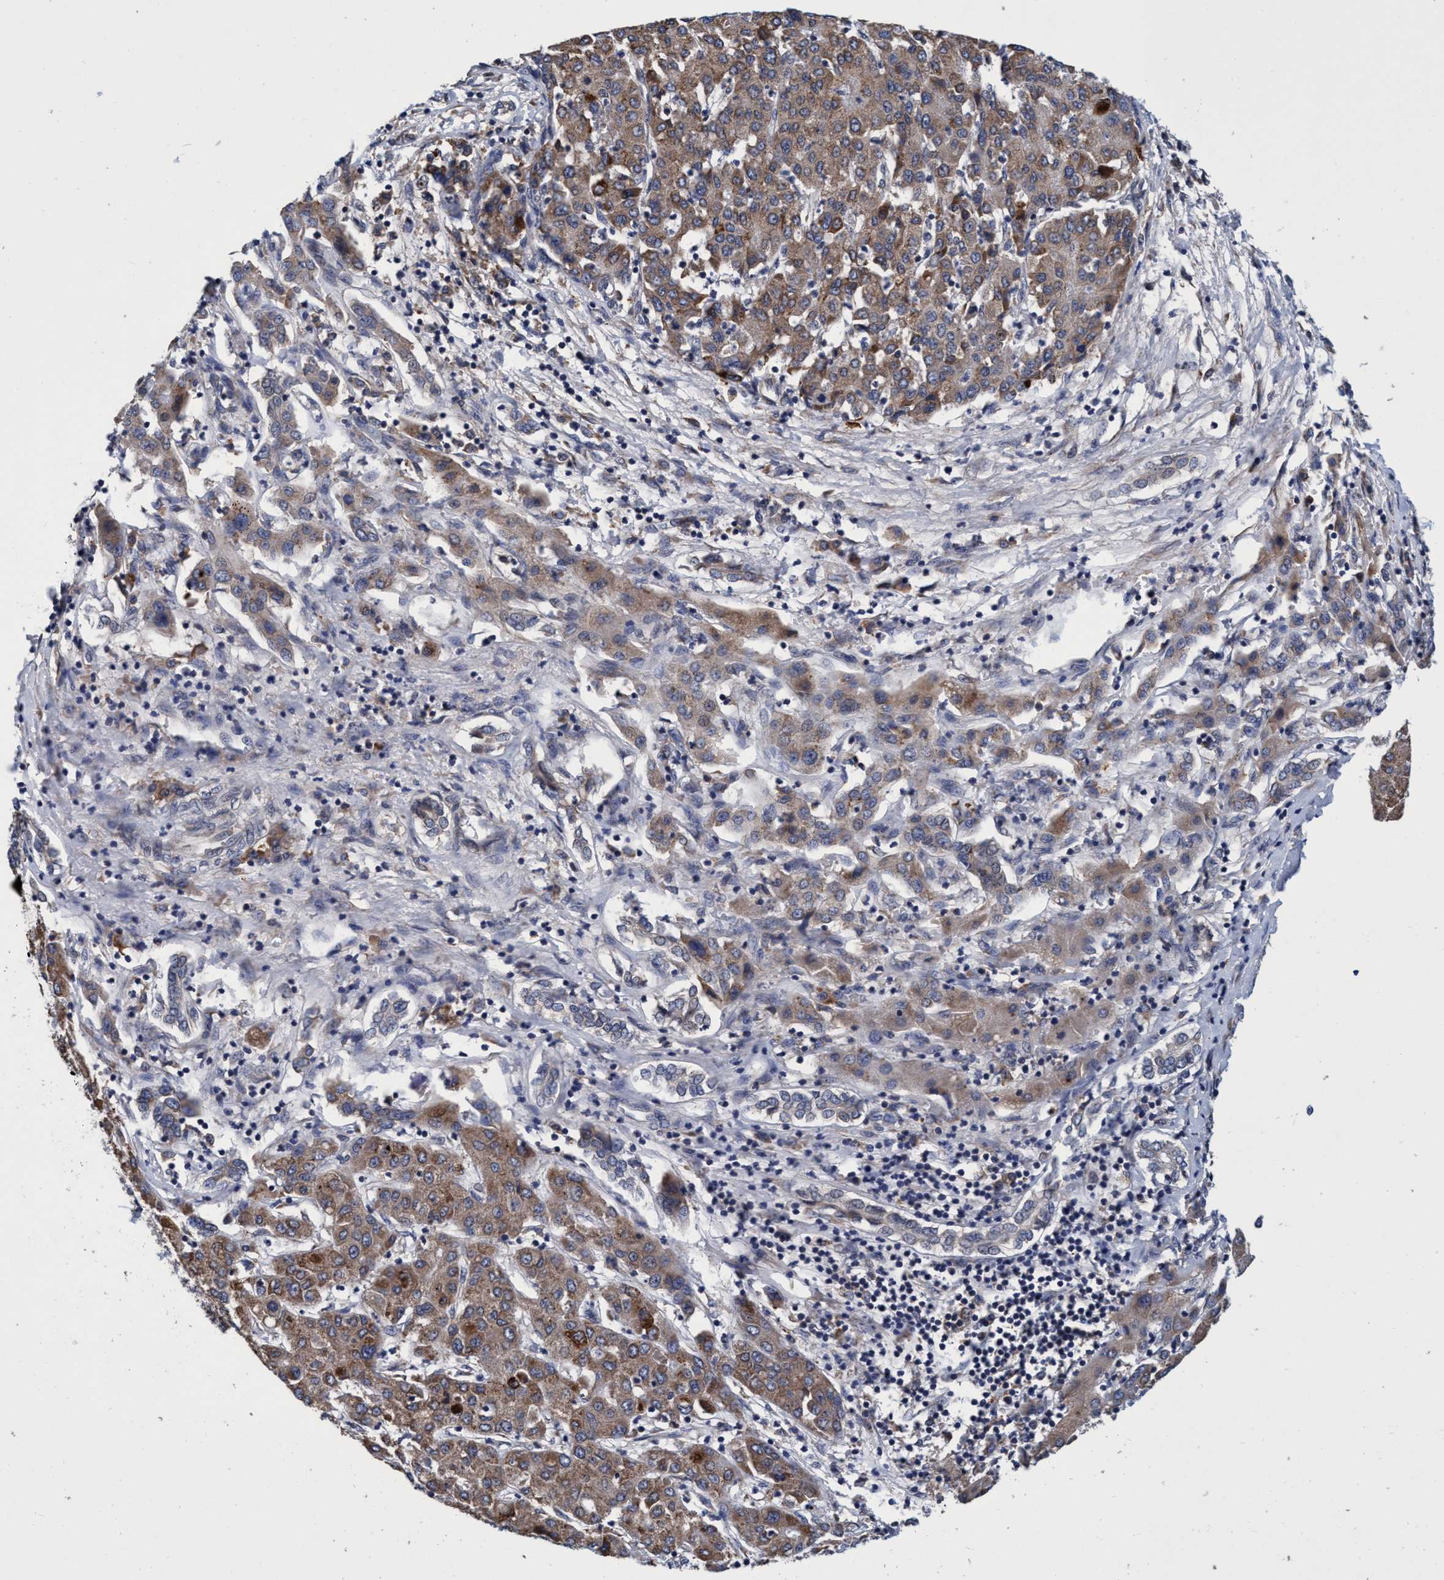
{"staining": {"intensity": "weak", "quantity": ">75%", "location": "cytoplasmic/membranous"}, "tissue": "liver cancer", "cell_type": "Tumor cells", "image_type": "cancer", "snomed": [{"axis": "morphology", "description": "Carcinoma, Hepatocellular, NOS"}, {"axis": "topography", "description": "Liver"}], "caption": "Immunohistochemistry (IHC) photomicrograph of neoplastic tissue: liver hepatocellular carcinoma stained using IHC shows low levels of weak protein expression localized specifically in the cytoplasmic/membranous of tumor cells, appearing as a cytoplasmic/membranous brown color.", "gene": "CALCOCO2", "patient": {"sex": "male", "age": 65}}